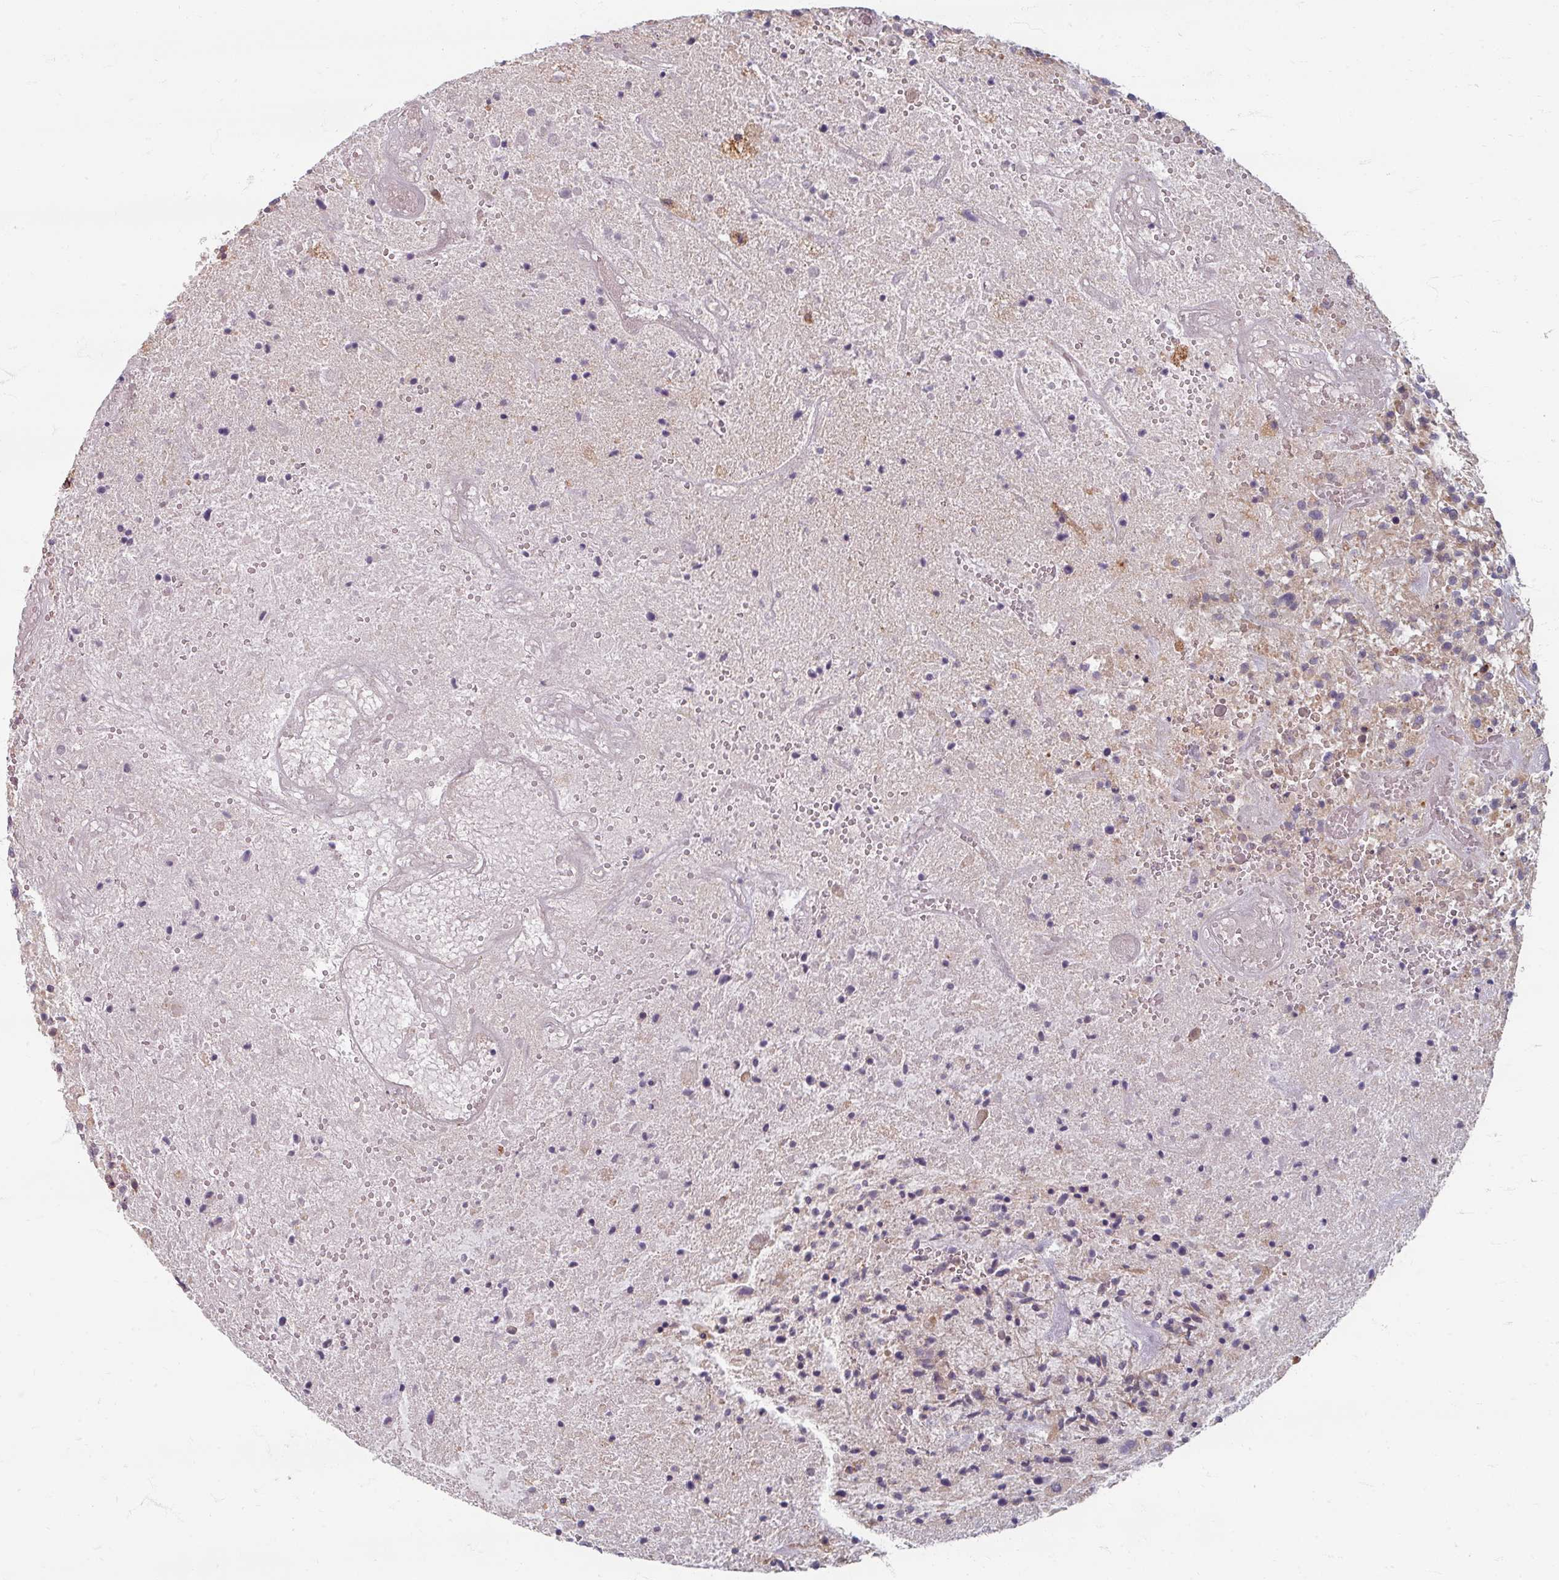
{"staining": {"intensity": "moderate", "quantity": "<25%", "location": "cytoplasmic/membranous"}, "tissue": "glioma", "cell_type": "Tumor cells", "image_type": "cancer", "snomed": [{"axis": "morphology", "description": "Glioma, malignant, High grade"}, {"axis": "topography", "description": "Brain"}], "caption": "High-grade glioma (malignant) stained with DAB immunohistochemistry exhibits low levels of moderate cytoplasmic/membranous staining in about <25% of tumor cells. The staining was performed using DAB, with brown indicating positive protein expression. Nuclei are stained blue with hematoxylin.", "gene": "STAM", "patient": {"sex": "male", "age": 47}}